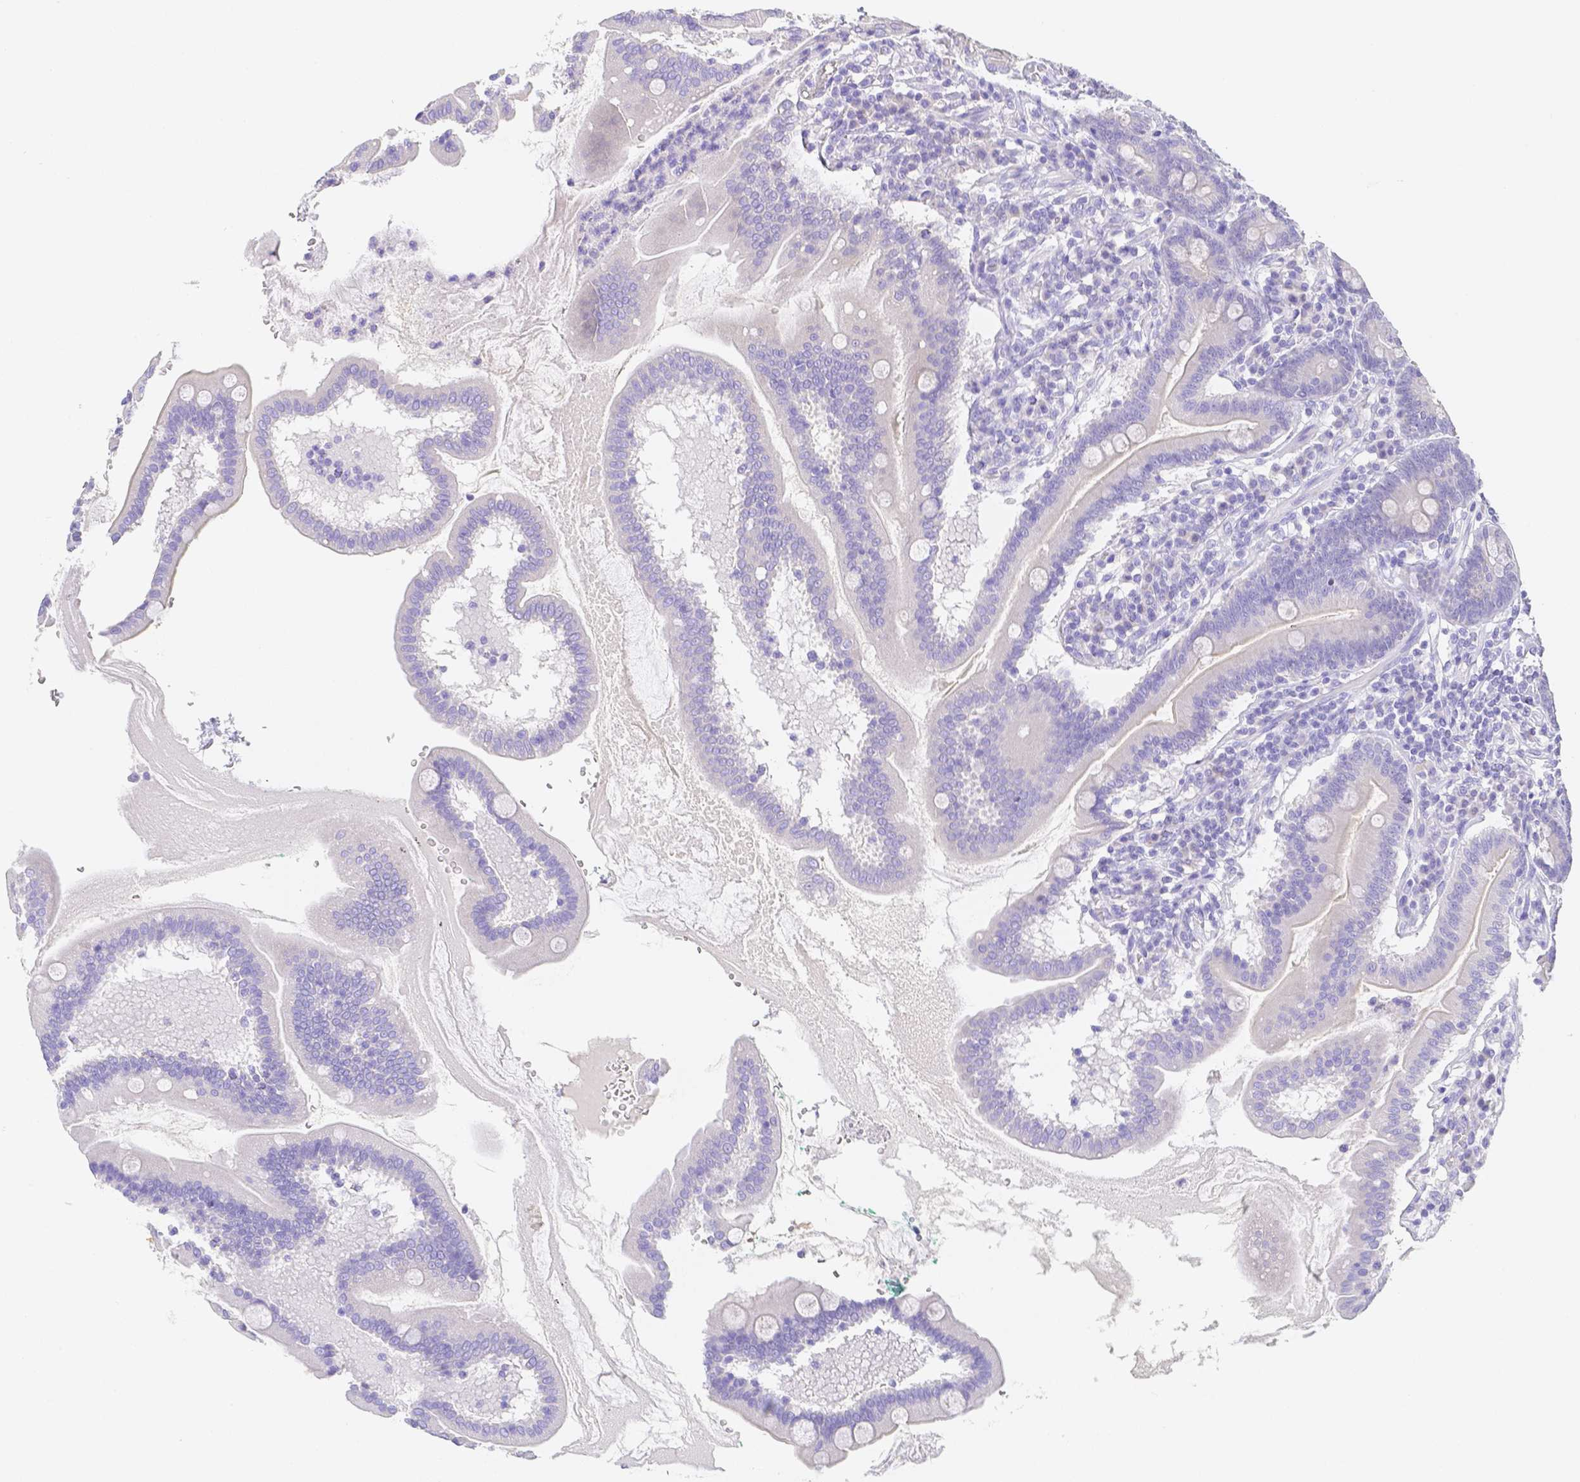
{"staining": {"intensity": "negative", "quantity": "none", "location": "none"}, "tissue": "duodenum", "cell_type": "Glandular cells", "image_type": "normal", "snomed": [{"axis": "morphology", "description": "Normal tissue, NOS"}, {"axis": "topography", "description": "Duodenum"}], "caption": "DAB (3,3'-diaminobenzidine) immunohistochemical staining of normal human duodenum displays no significant expression in glandular cells.", "gene": "ZG16B", "patient": {"sex": "female", "age": 67}}